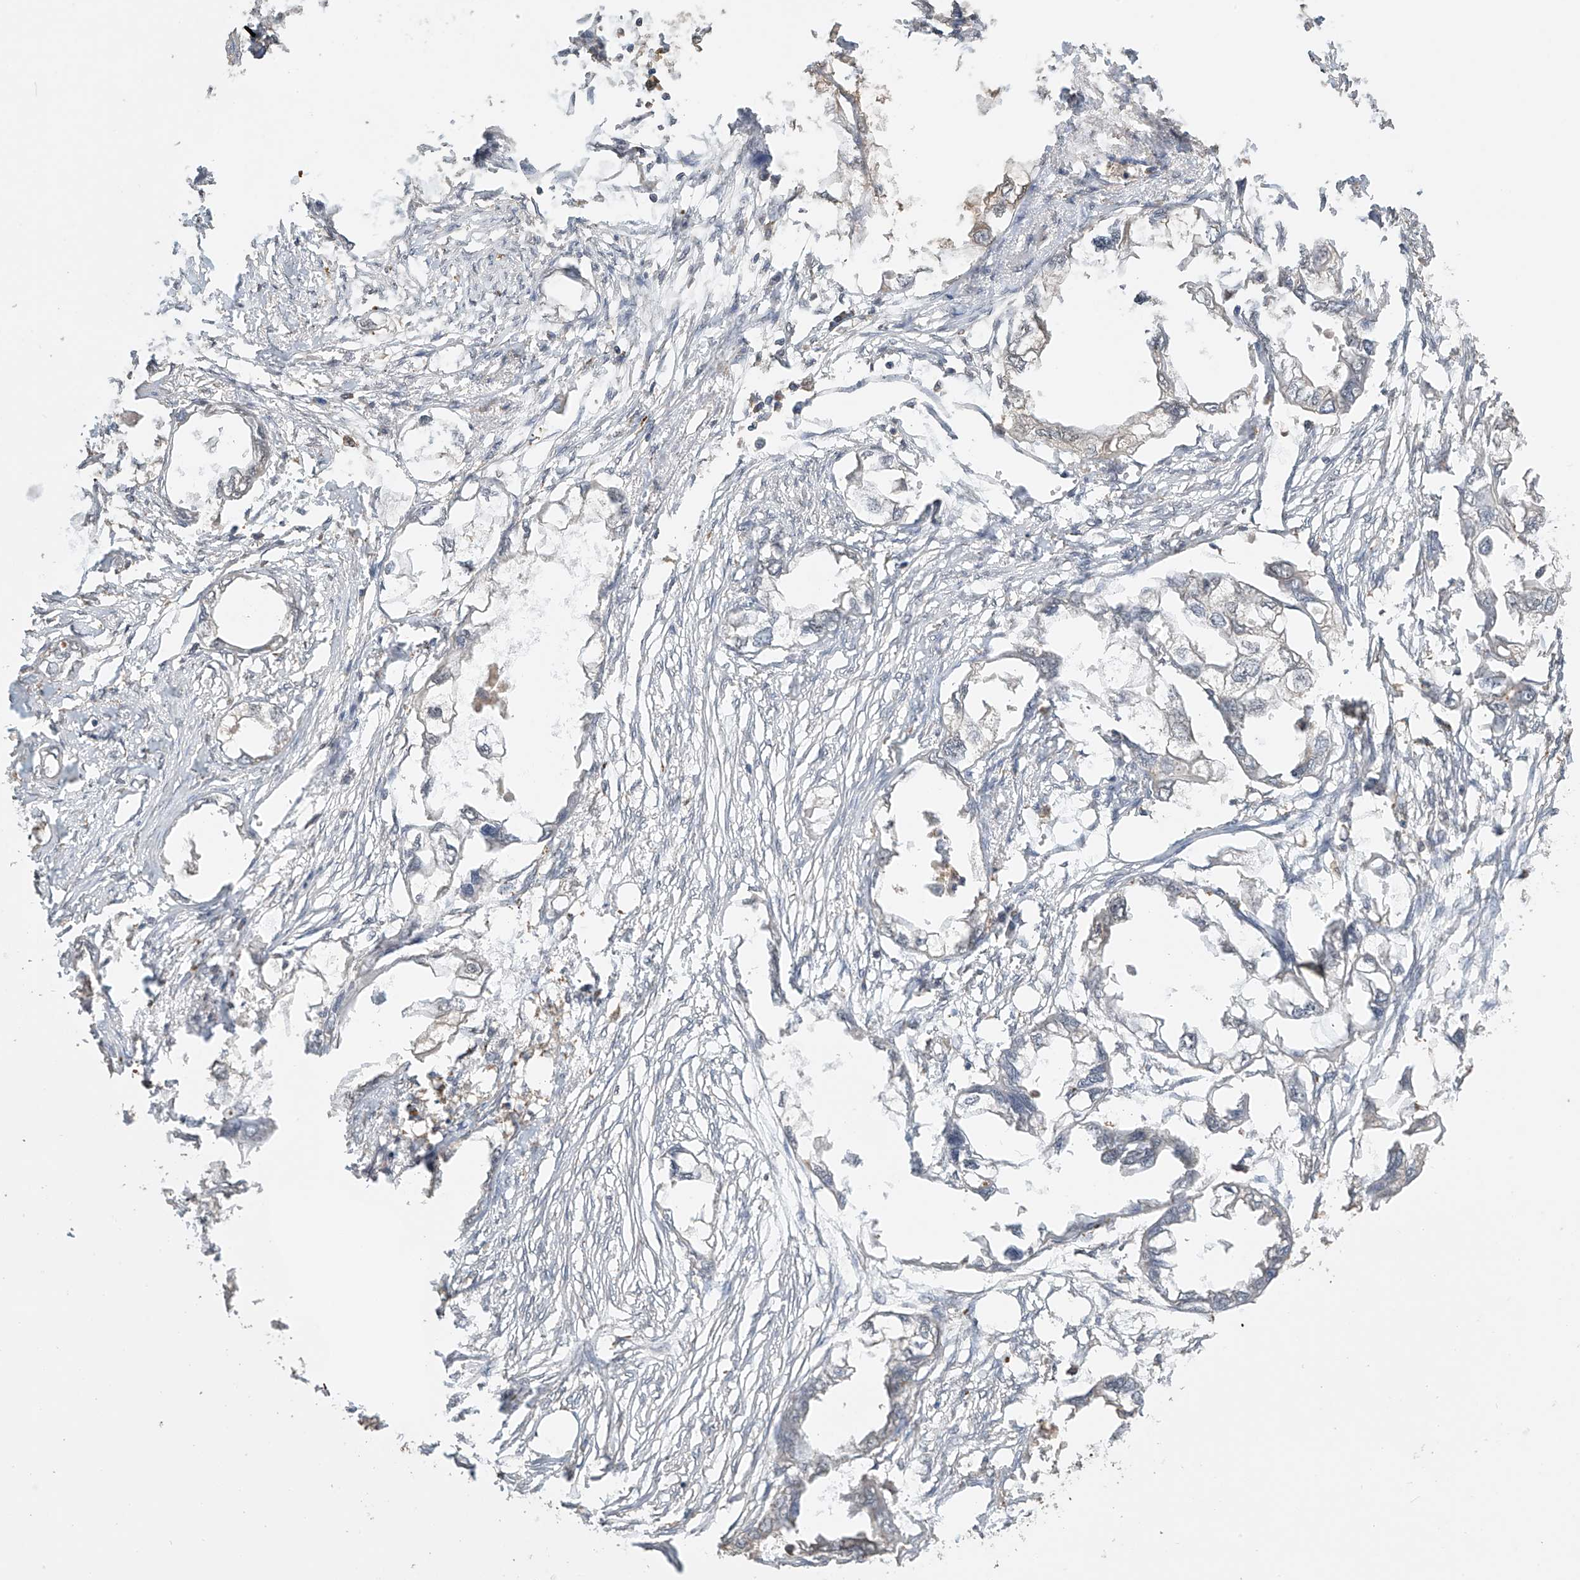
{"staining": {"intensity": "negative", "quantity": "none", "location": "none"}, "tissue": "endometrial cancer", "cell_type": "Tumor cells", "image_type": "cancer", "snomed": [{"axis": "morphology", "description": "Adenocarcinoma, NOS"}, {"axis": "morphology", "description": "Adenocarcinoma, metastatic, NOS"}, {"axis": "topography", "description": "Adipose tissue"}, {"axis": "topography", "description": "Endometrium"}], "caption": "Immunohistochemistry photomicrograph of metastatic adenocarcinoma (endometrial) stained for a protein (brown), which displays no expression in tumor cells.", "gene": "SLFN14", "patient": {"sex": "female", "age": 67}}